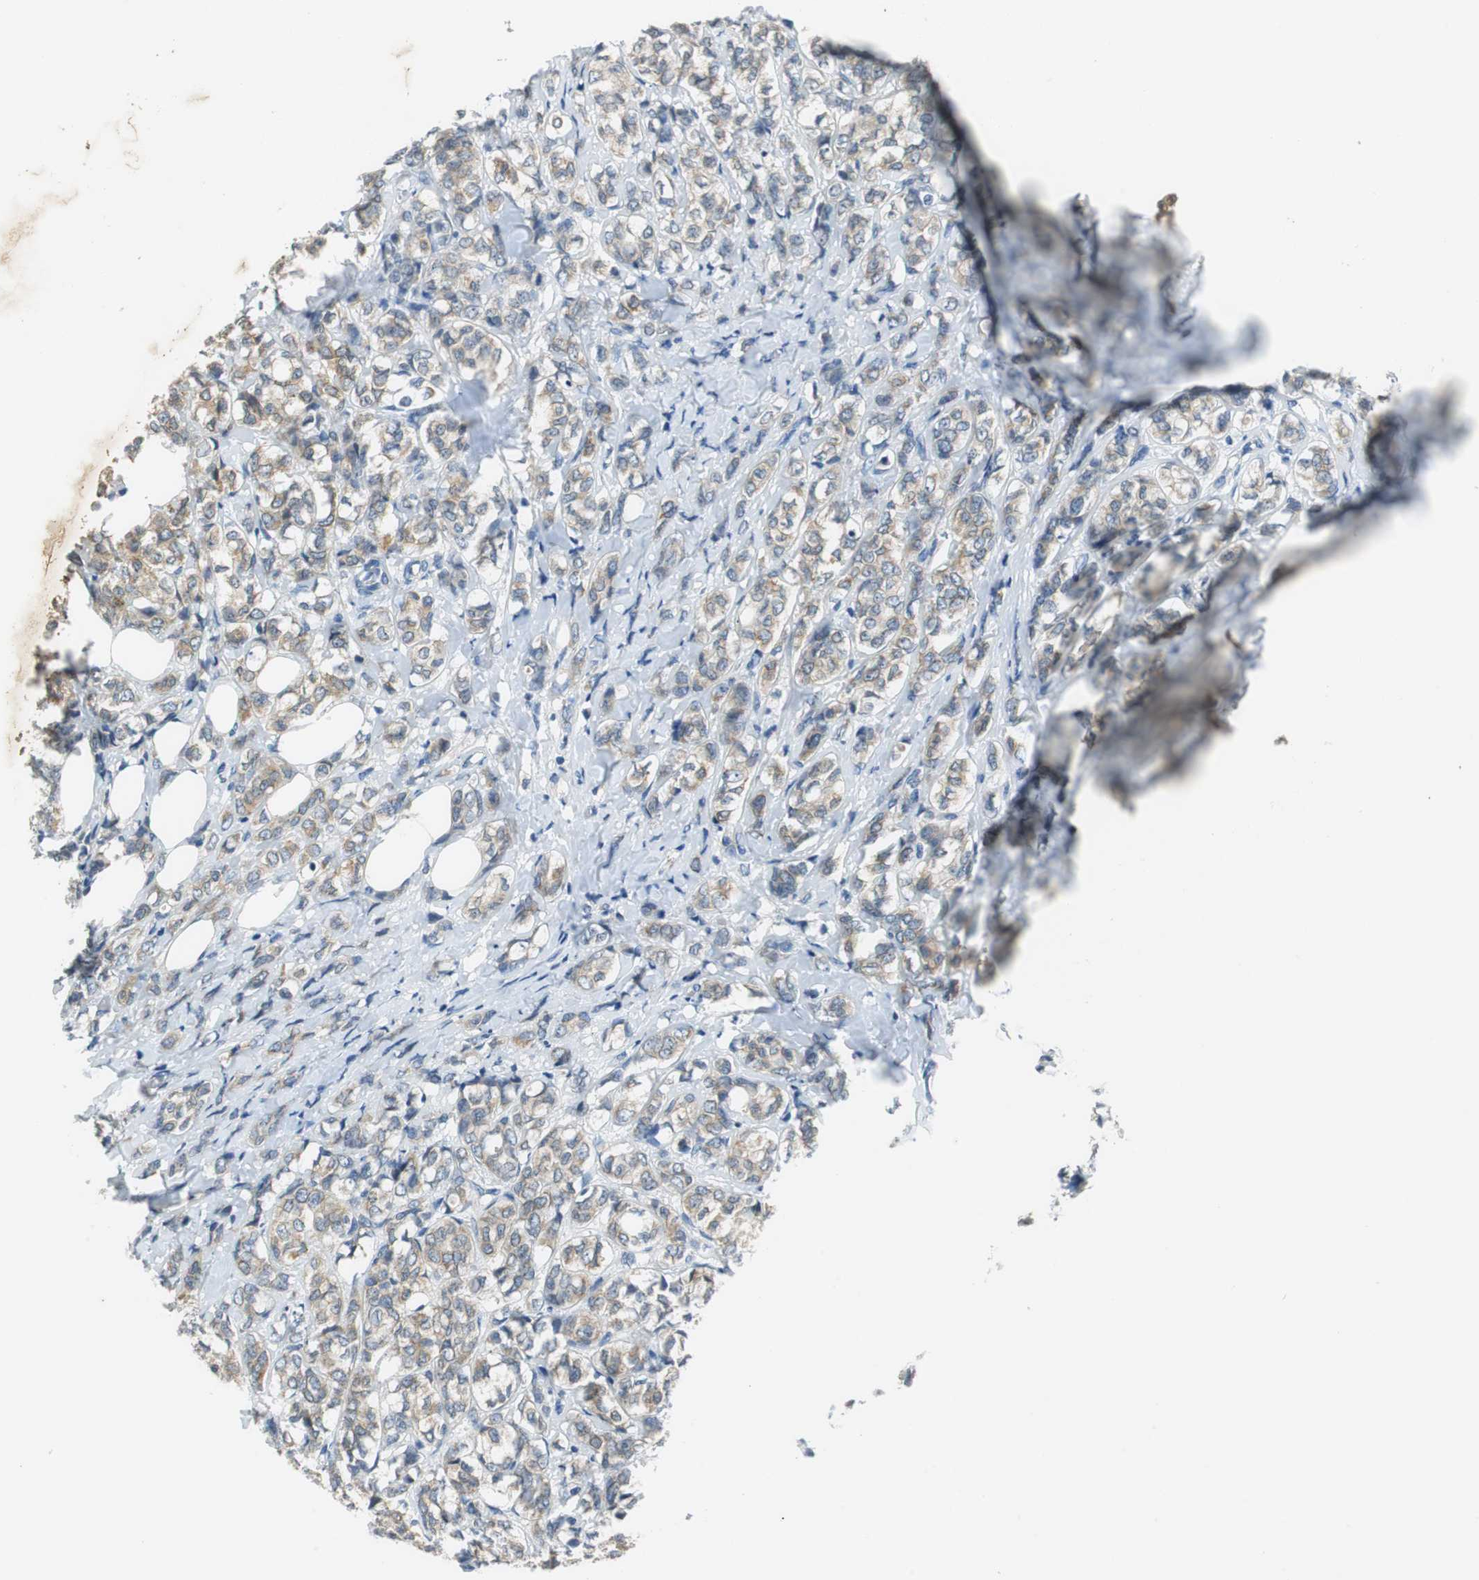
{"staining": {"intensity": "weak", "quantity": ">75%", "location": "cytoplasmic/membranous"}, "tissue": "breast cancer", "cell_type": "Tumor cells", "image_type": "cancer", "snomed": [{"axis": "morphology", "description": "Lobular carcinoma"}, {"axis": "topography", "description": "Breast"}], "caption": "Tumor cells display weak cytoplasmic/membranous expression in about >75% of cells in lobular carcinoma (breast).", "gene": "FADS2", "patient": {"sex": "female", "age": 60}}